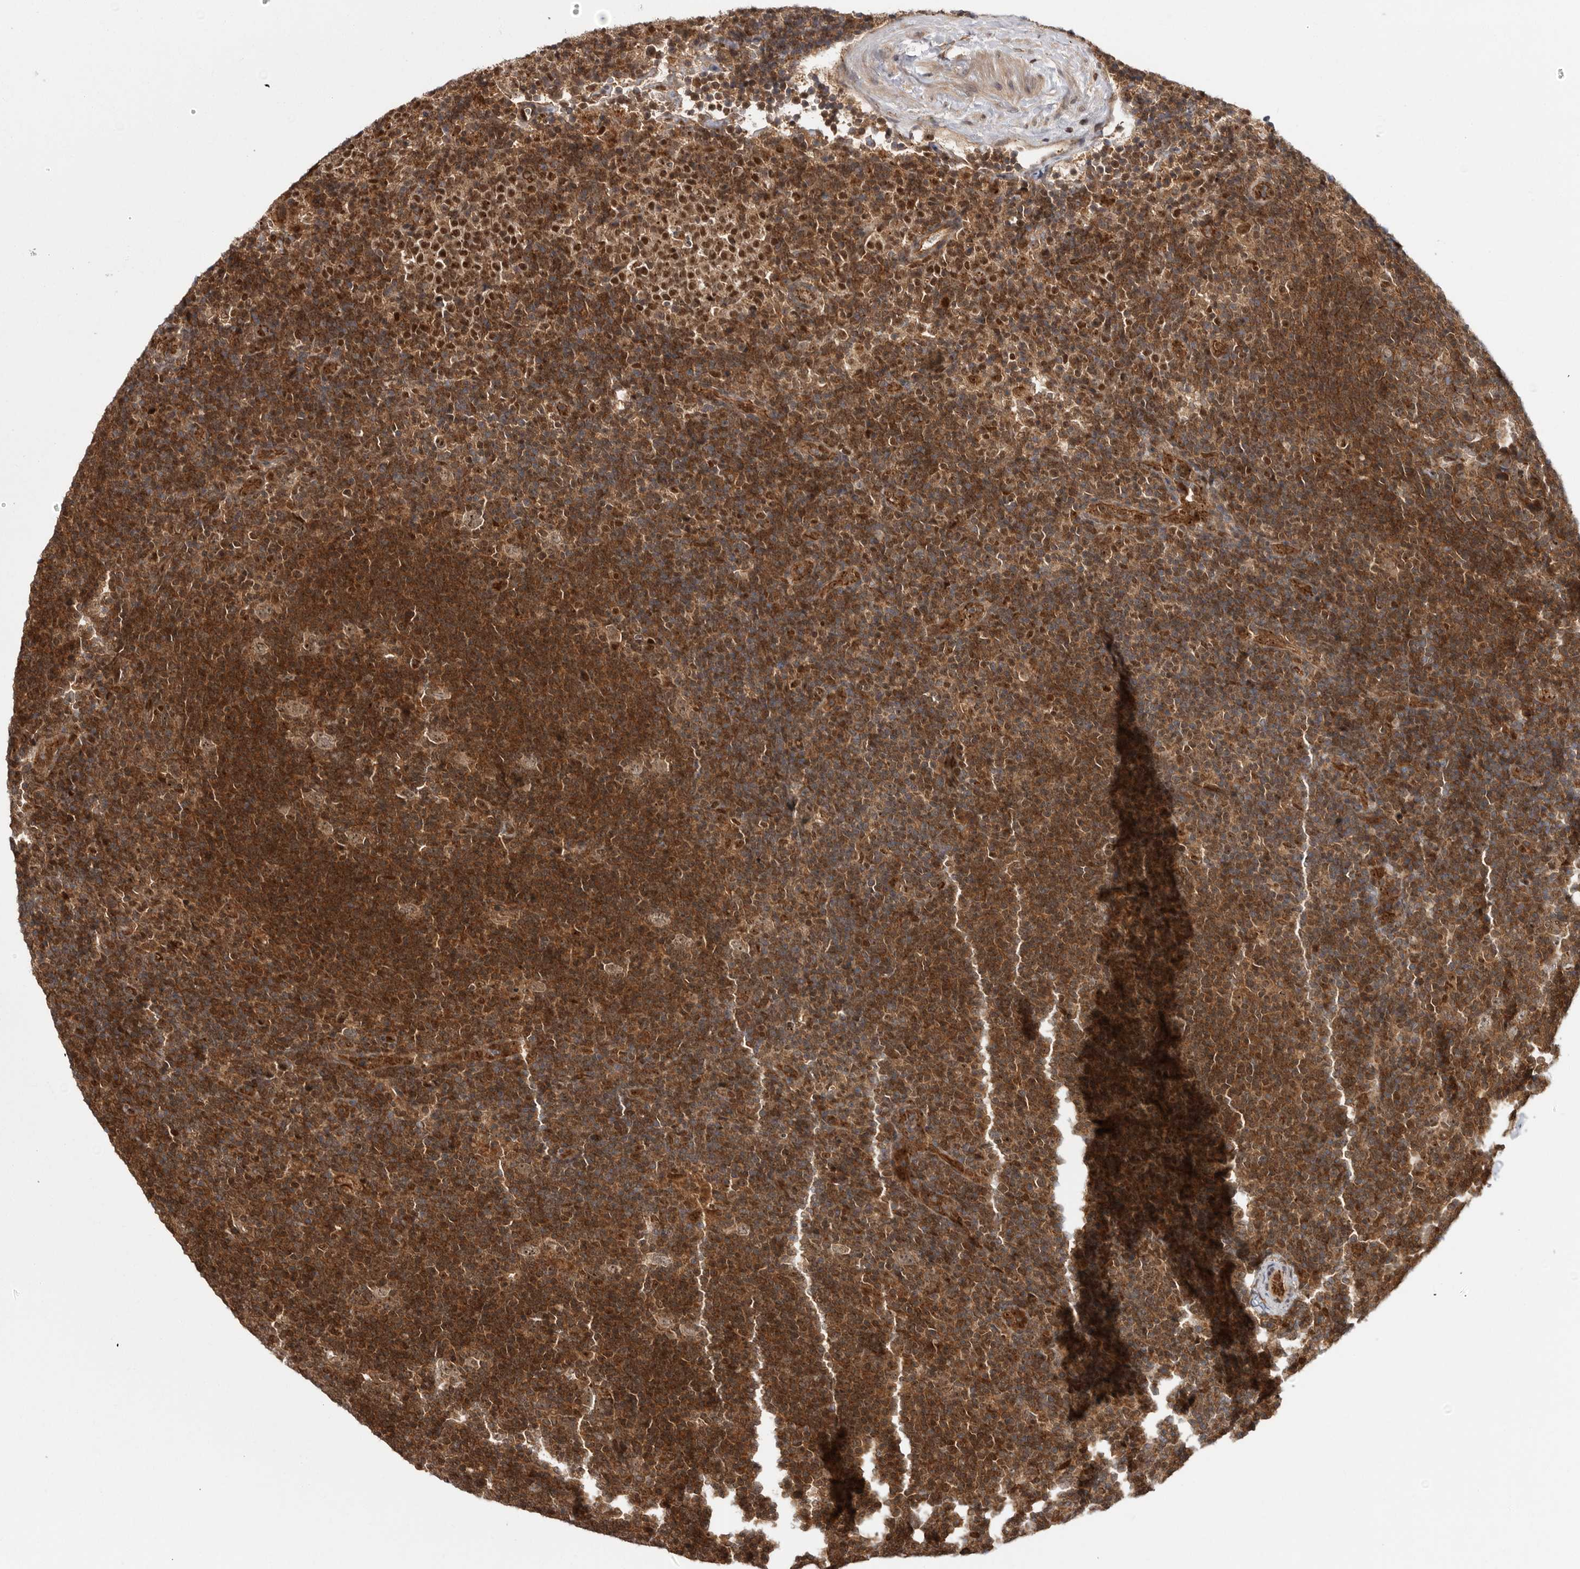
{"staining": {"intensity": "moderate", "quantity": ">75%", "location": "cytoplasmic/membranous,nuclear"}, "tissue": "lymphoma", "cell_type": "Tumor cells", "image_type": "cancer", "snomed": [{"axis": "morphology", "description": "Hodgkin's disease, NOS"}, {"axis": "topography", "description": "Lymph node"}], "caption": "Immunohistochemical staining of human lymphoma displays moderate cytoplasmic/membranous and nuclear protein staining in about >75% of tumor cells. (brown staining indicates protein expression, while blue staining denotes nuclei).", "gene": "DHDDS", "patient": {"sex": "female", "age": 57}}